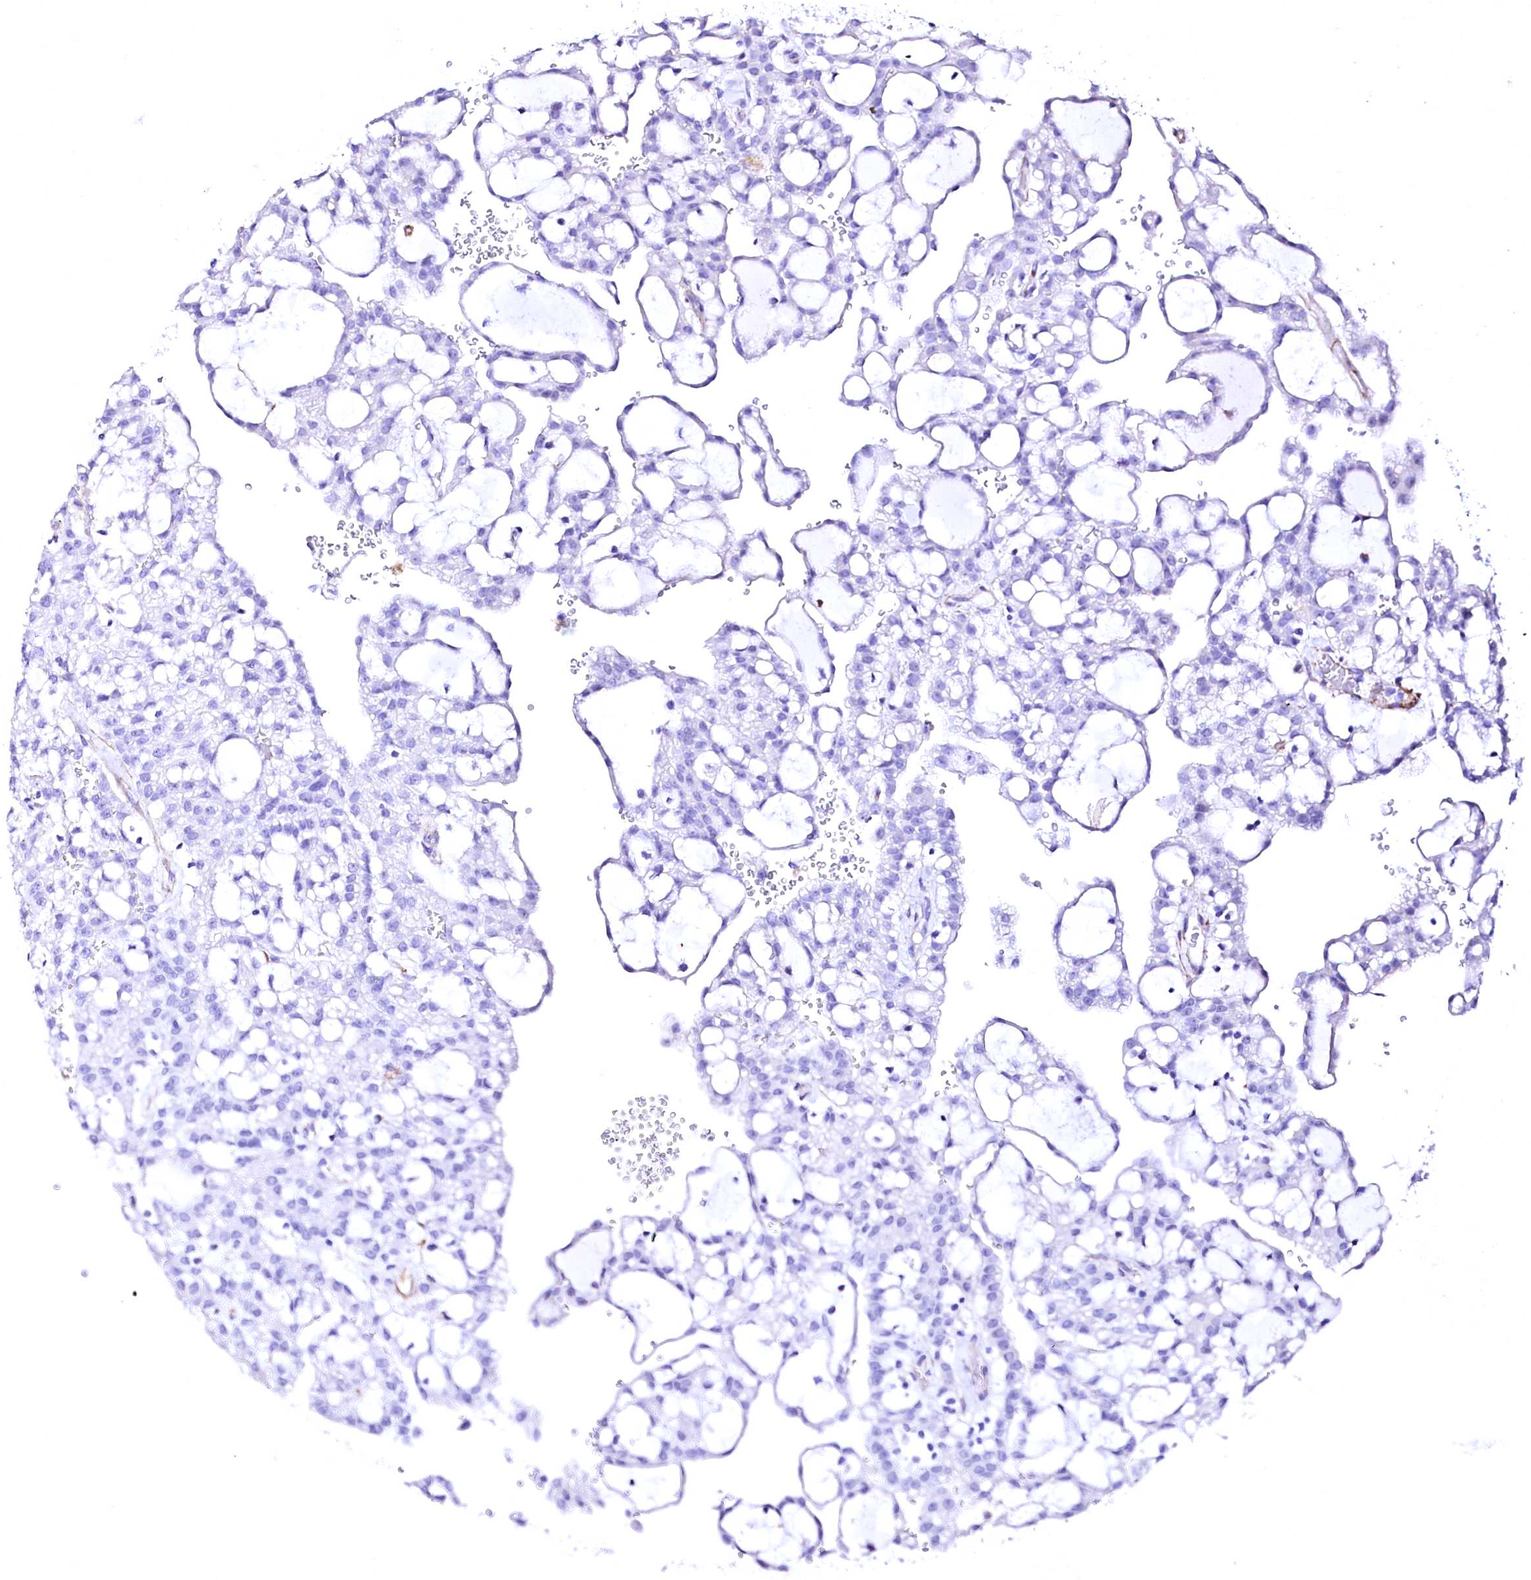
{"staining": {"intensity": "negative", "quantity": "none", "location": "none"}, "tissue": "renal cancer", "cell_type": "Tumor cells", "image_type": "cancer", "snomed": [{"axis": "morphology", "description": "Adenocarcinoma, NOS"}, {"axis": "topography", "description": "Kidney"}], "caption": "Immunohistochemistry (IHC) of human renal cancer exhibits no expression in tumor cells.", "gene": "SFR1", "patient": {"sex": "male", "age": 63}}